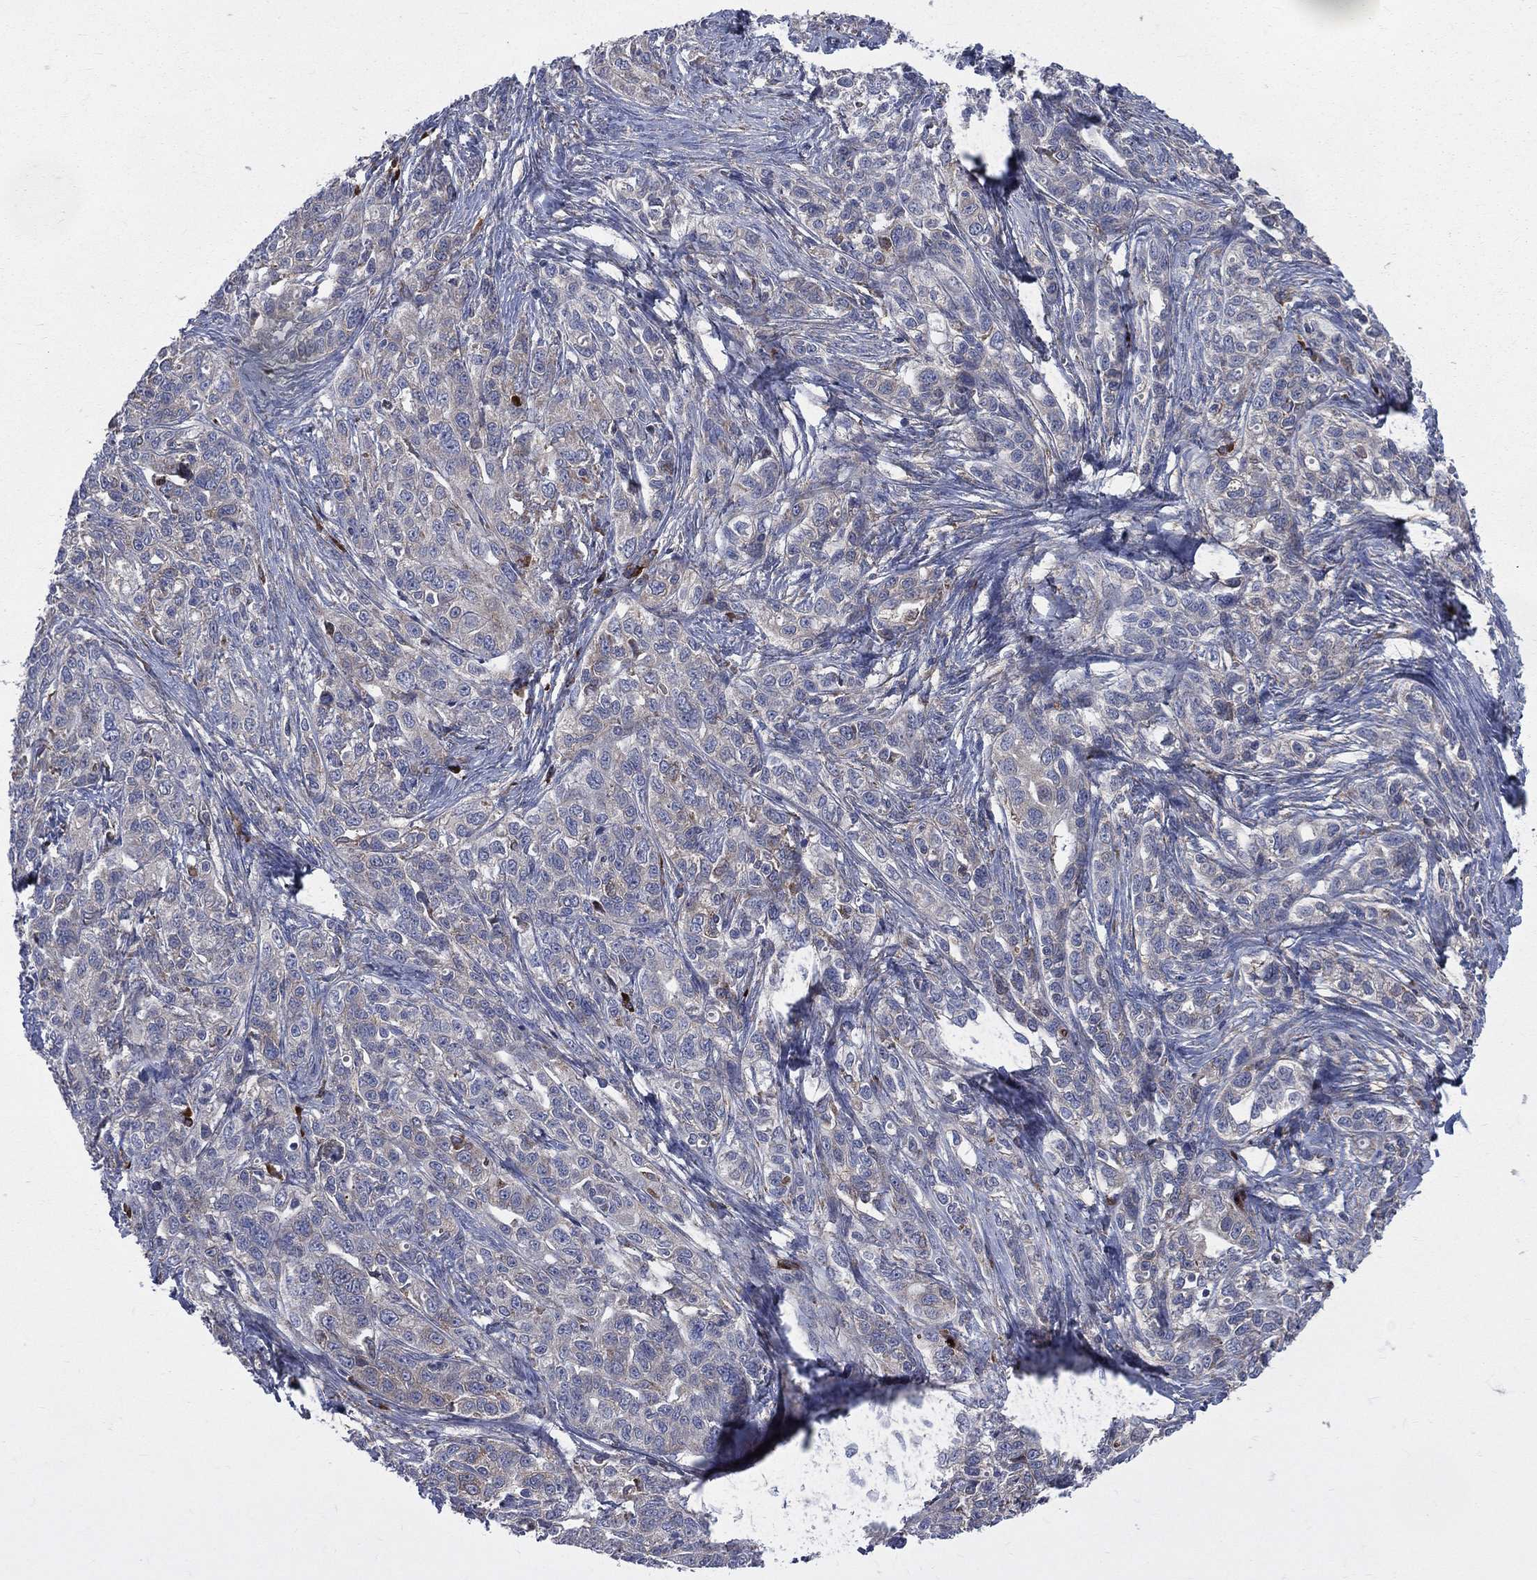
{"staining": {"intensity": "moderate", "quantity": "<25%", "location": "cytoplasmic/membranous"}, "tissue": "ovarian cancer", "cell_type": "Tumor cells", "image_type": "cancer", "snomed": [{"axis": "morphology", "description": "Cystadenocarcinoma, serous, NOS"}, {"axis": "topography", "description": "Ovary"}], "caption": "Moderate cytoplasmic/membranous expression is seen in approximately <25% of tumor cells in serous cystadenocarcinoma (ovarian). (DAB IHC, brown staining for protein, blue staining for nuclei).", "gene": "CCDC159", "patient": {"sex": "female", "age": 71}}